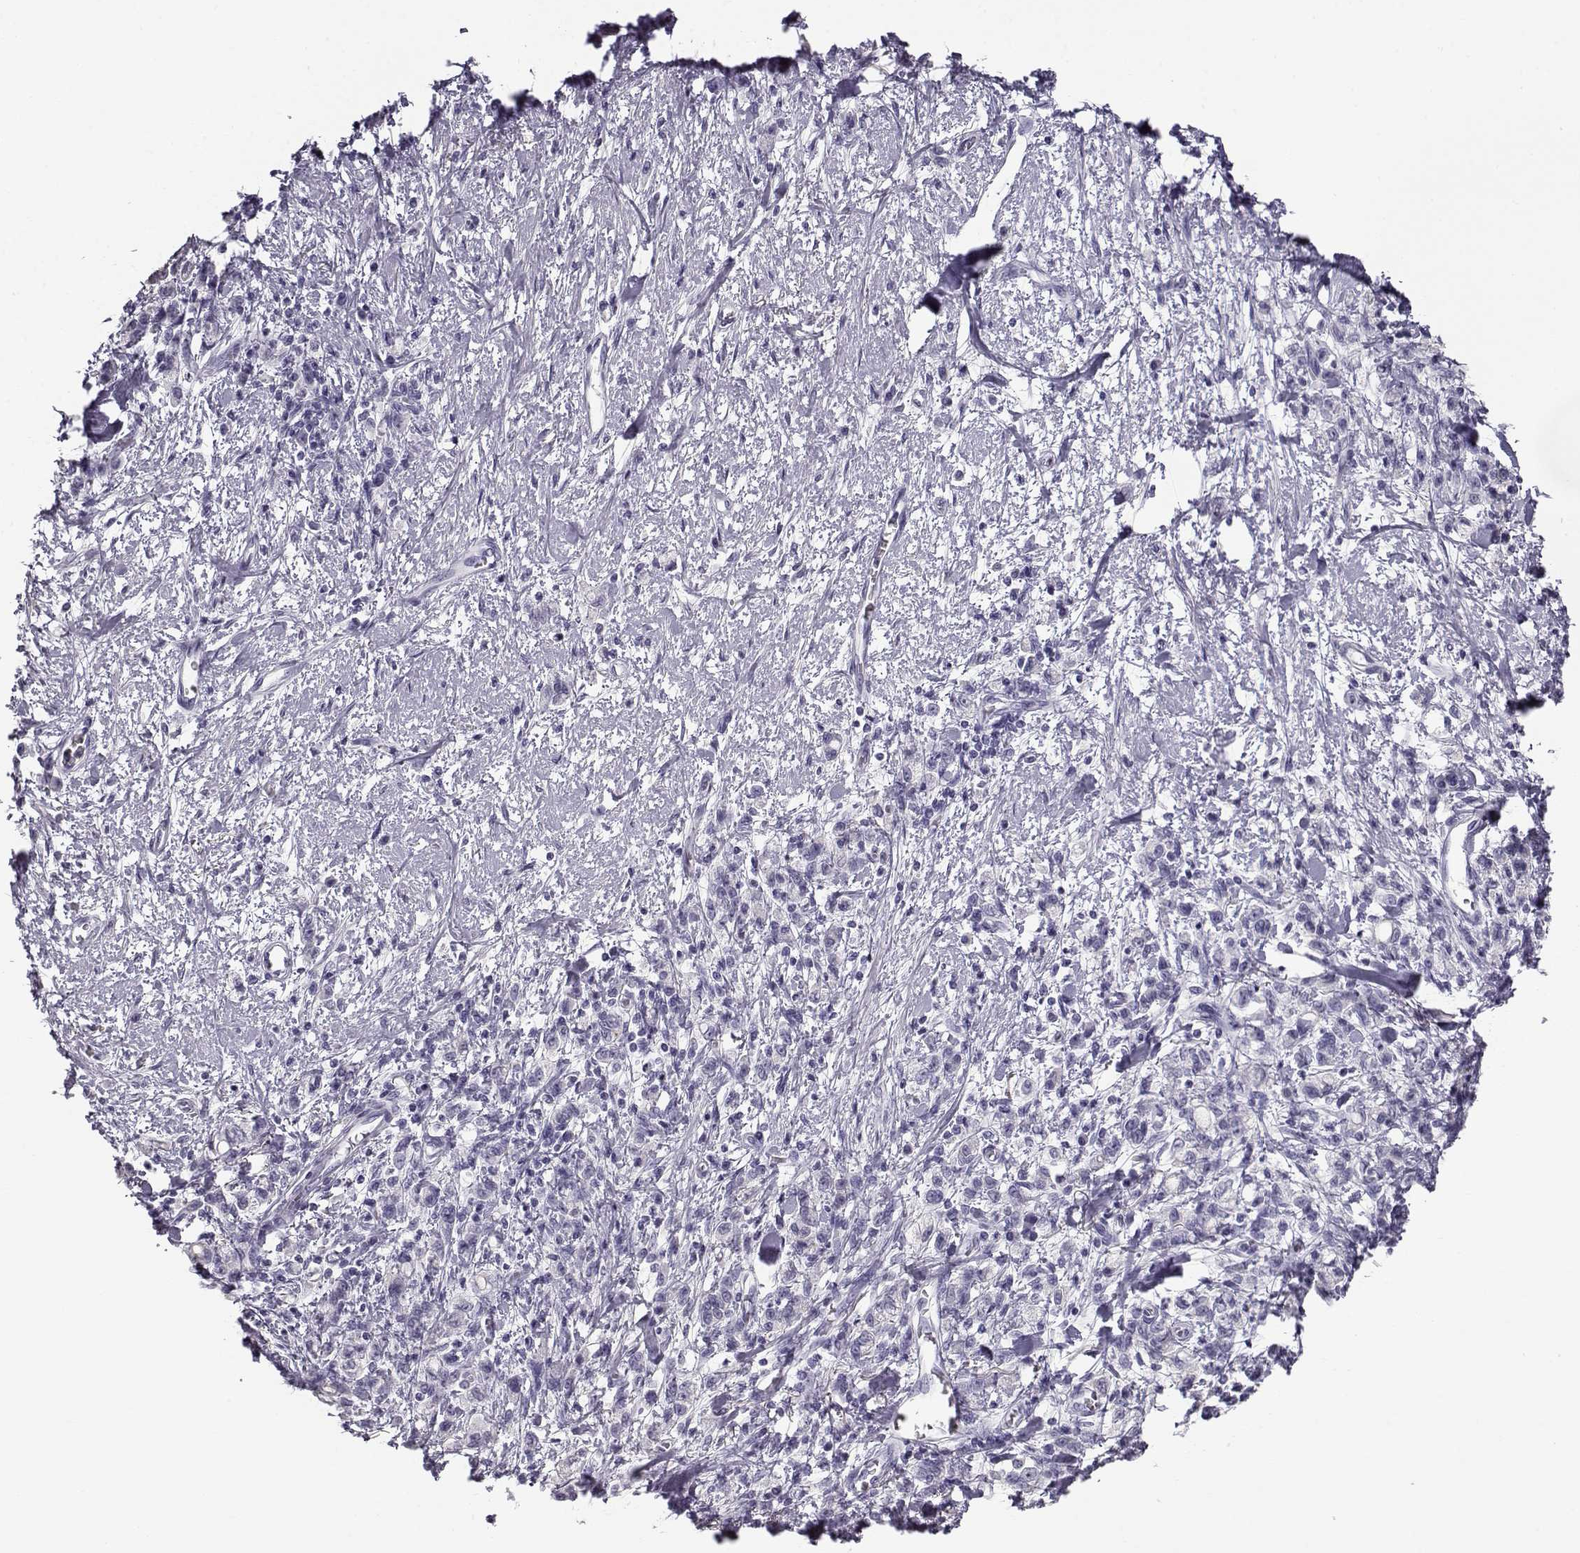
{"staining": {"intensity": "negative", "quantity": "none", "location": "none"}, "tissue": "stomach cancer", "cell_type": "Tumor cells", "image_type": "cancer", "snomed": [{"axis": "morphology", "description": "Adenocarcinoma, NOS"}, {"axis": "topography", "description": "Stomach"}], "caption": "Micrograph shows no protein staining in tumor cells of stomach cancer (adenocarcinoma) tissue.", "gene": "CABS1", "patient": {"sex": "male", "age": 77}}